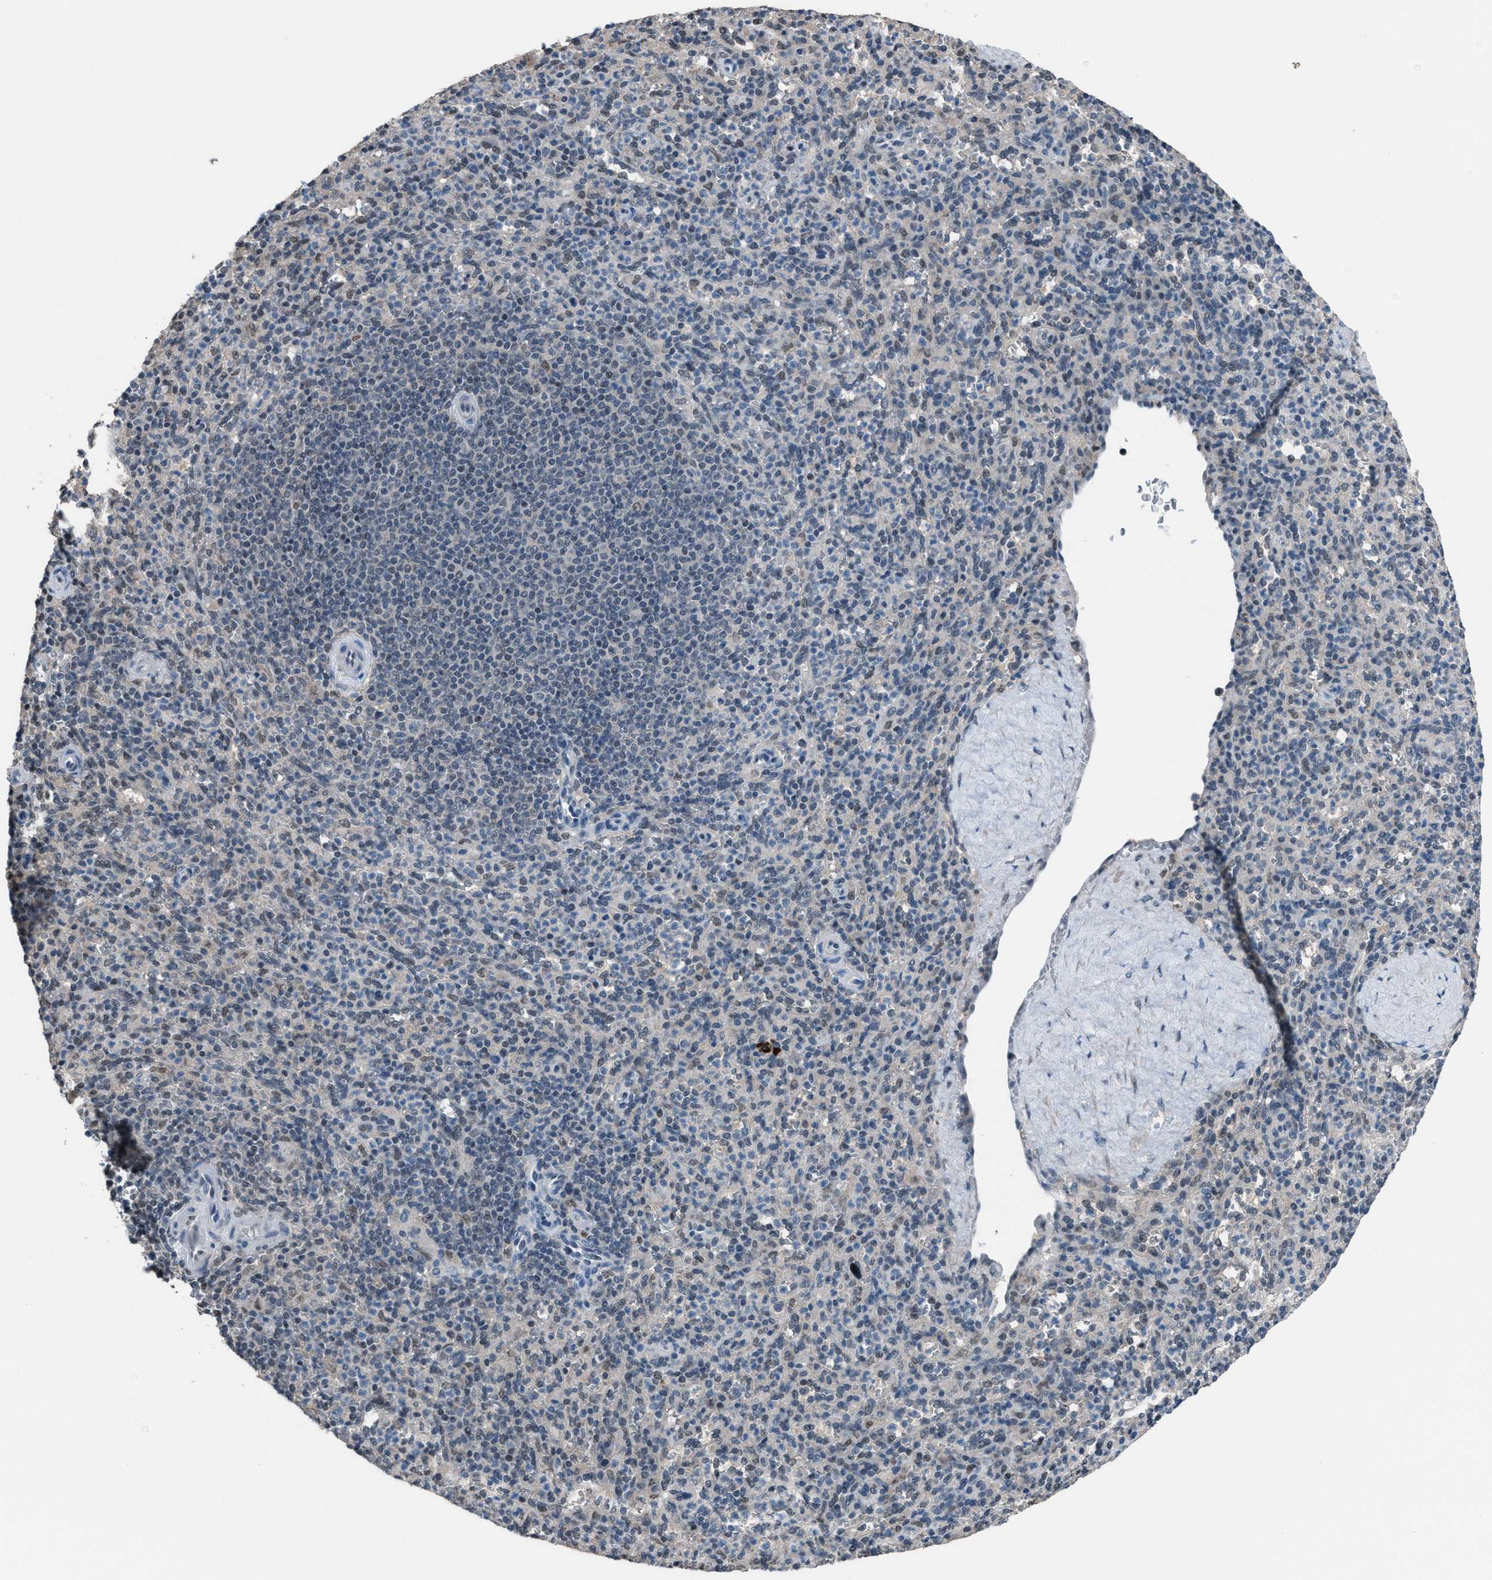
{"staining": {"intensity": "weak", "quantity": "<25%", "location": "nuclear"}, "tissue": "spleen", "cell_type": "Cells in red pulp", "image_type": "normal", "snomed": [{"axis": "morphology", "description": "Normal tissue, NOS"}, {"axis": "topography", "description": "Spleen"}], "caption": "IHC image of benign human spleen stained for a protein (brown), which demonstrates no expression in cells in red pulp.", "gene": "ZNF276", "patient": {"sex": "male", "age": 36}}